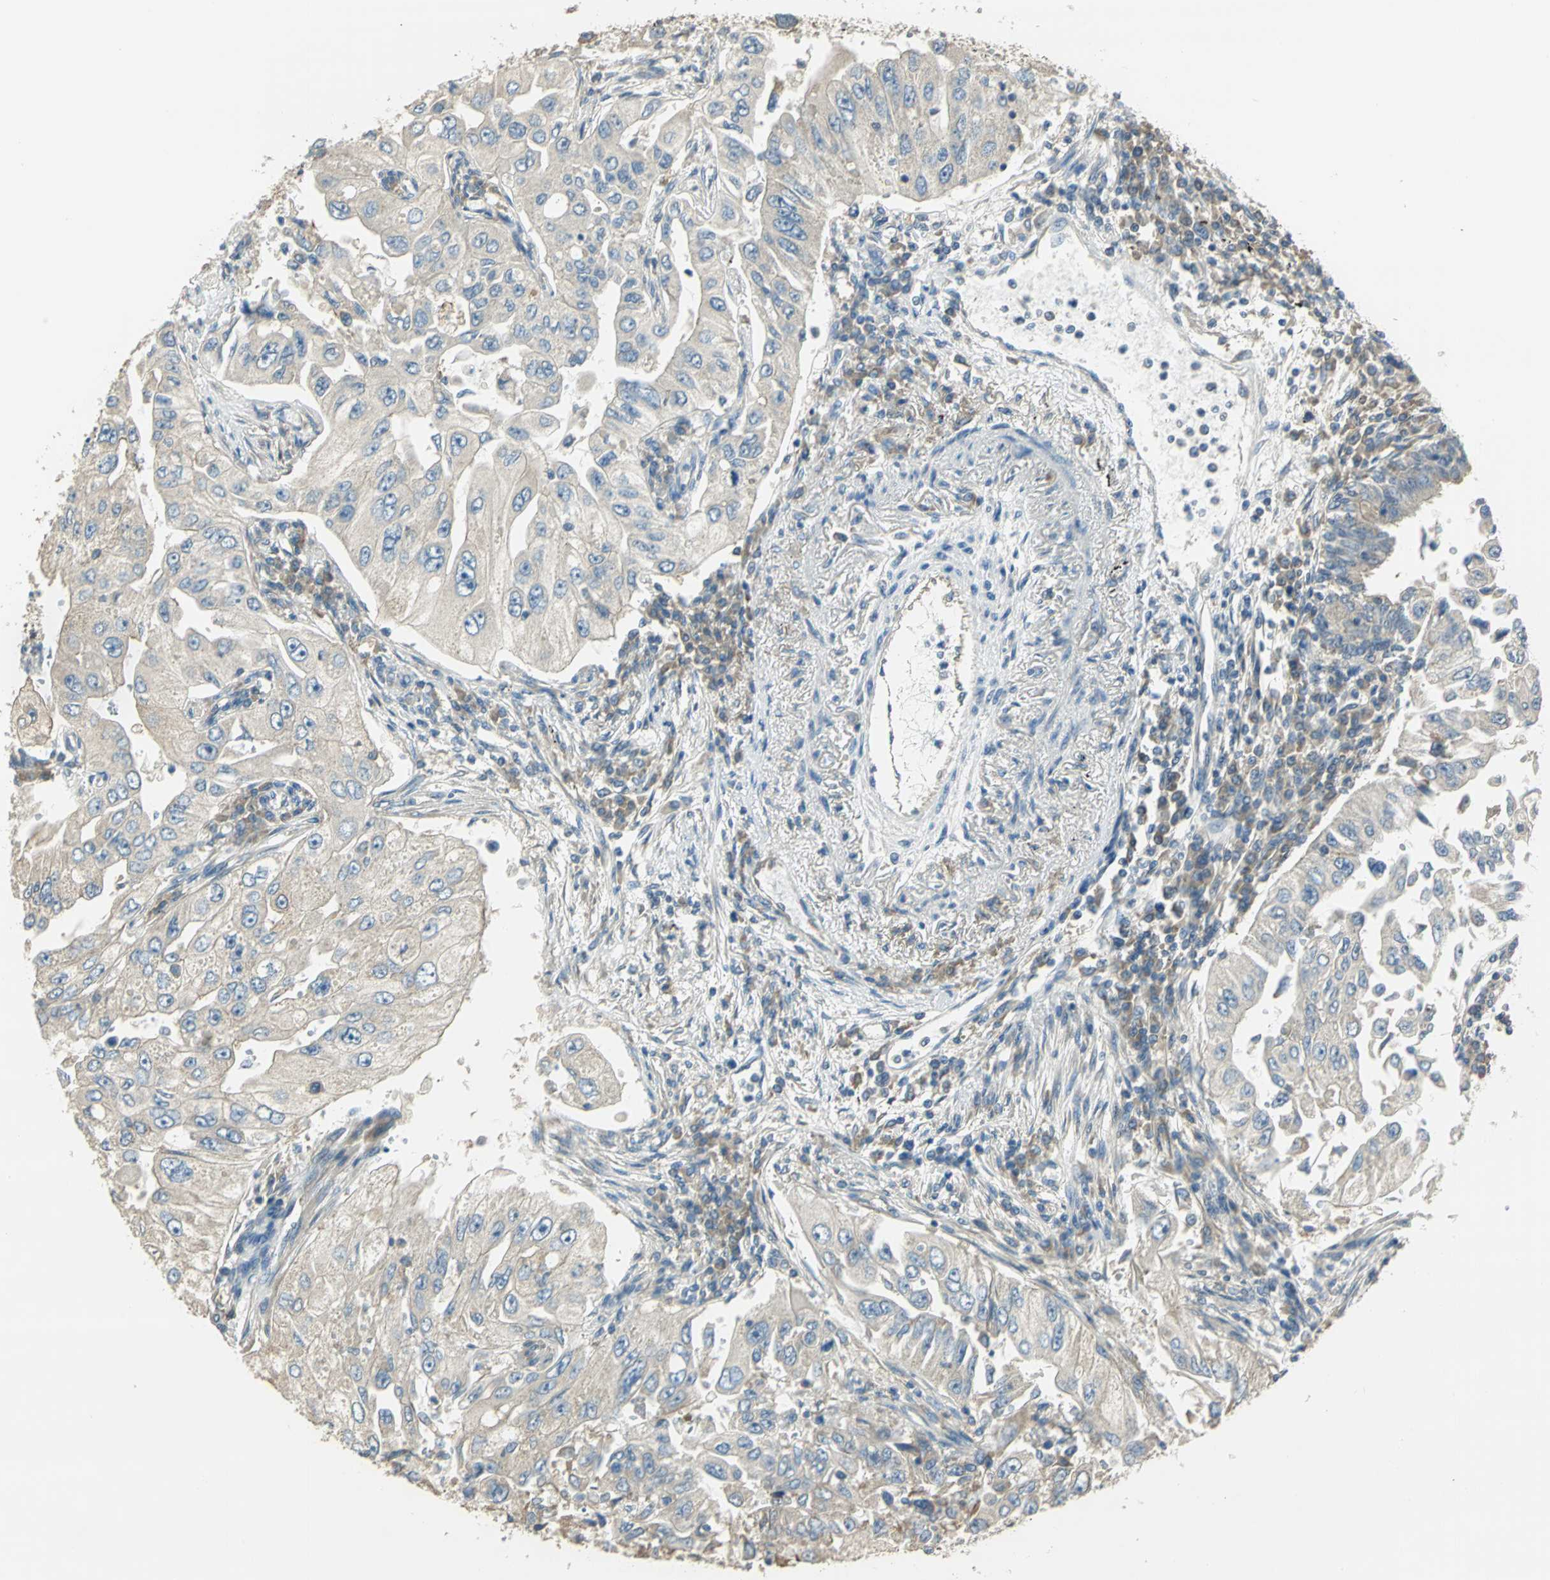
{"staining": {"intensity": "weak", "quantity": "25%-75%", "location": "cytoplasmic/membranous"}, "tissue": "lung cancer", "cell_type": "Tumor cells", "image_type": "cancer", "snomed": [{"axis": "morphology", "description": "Adenocarcinoma, NOS"}, {"axis": "topography", "description": "Lung"}], "caption": "Lung cancer (adenocarcinoma) was stained to show a protein in brown. There is low levels of weak cytoplasmic/membranous positivity in approximately 25%-75% of tumor cells. The staining was performed using DAB (3,3'-diaminobenzidine) to visualize the protein expression in brown, while the nuclei were stained in blue with hematoxylin (Magnification: 20x).", "gene": "SHC2", "patient": {"sex": "male", "age": 84}}